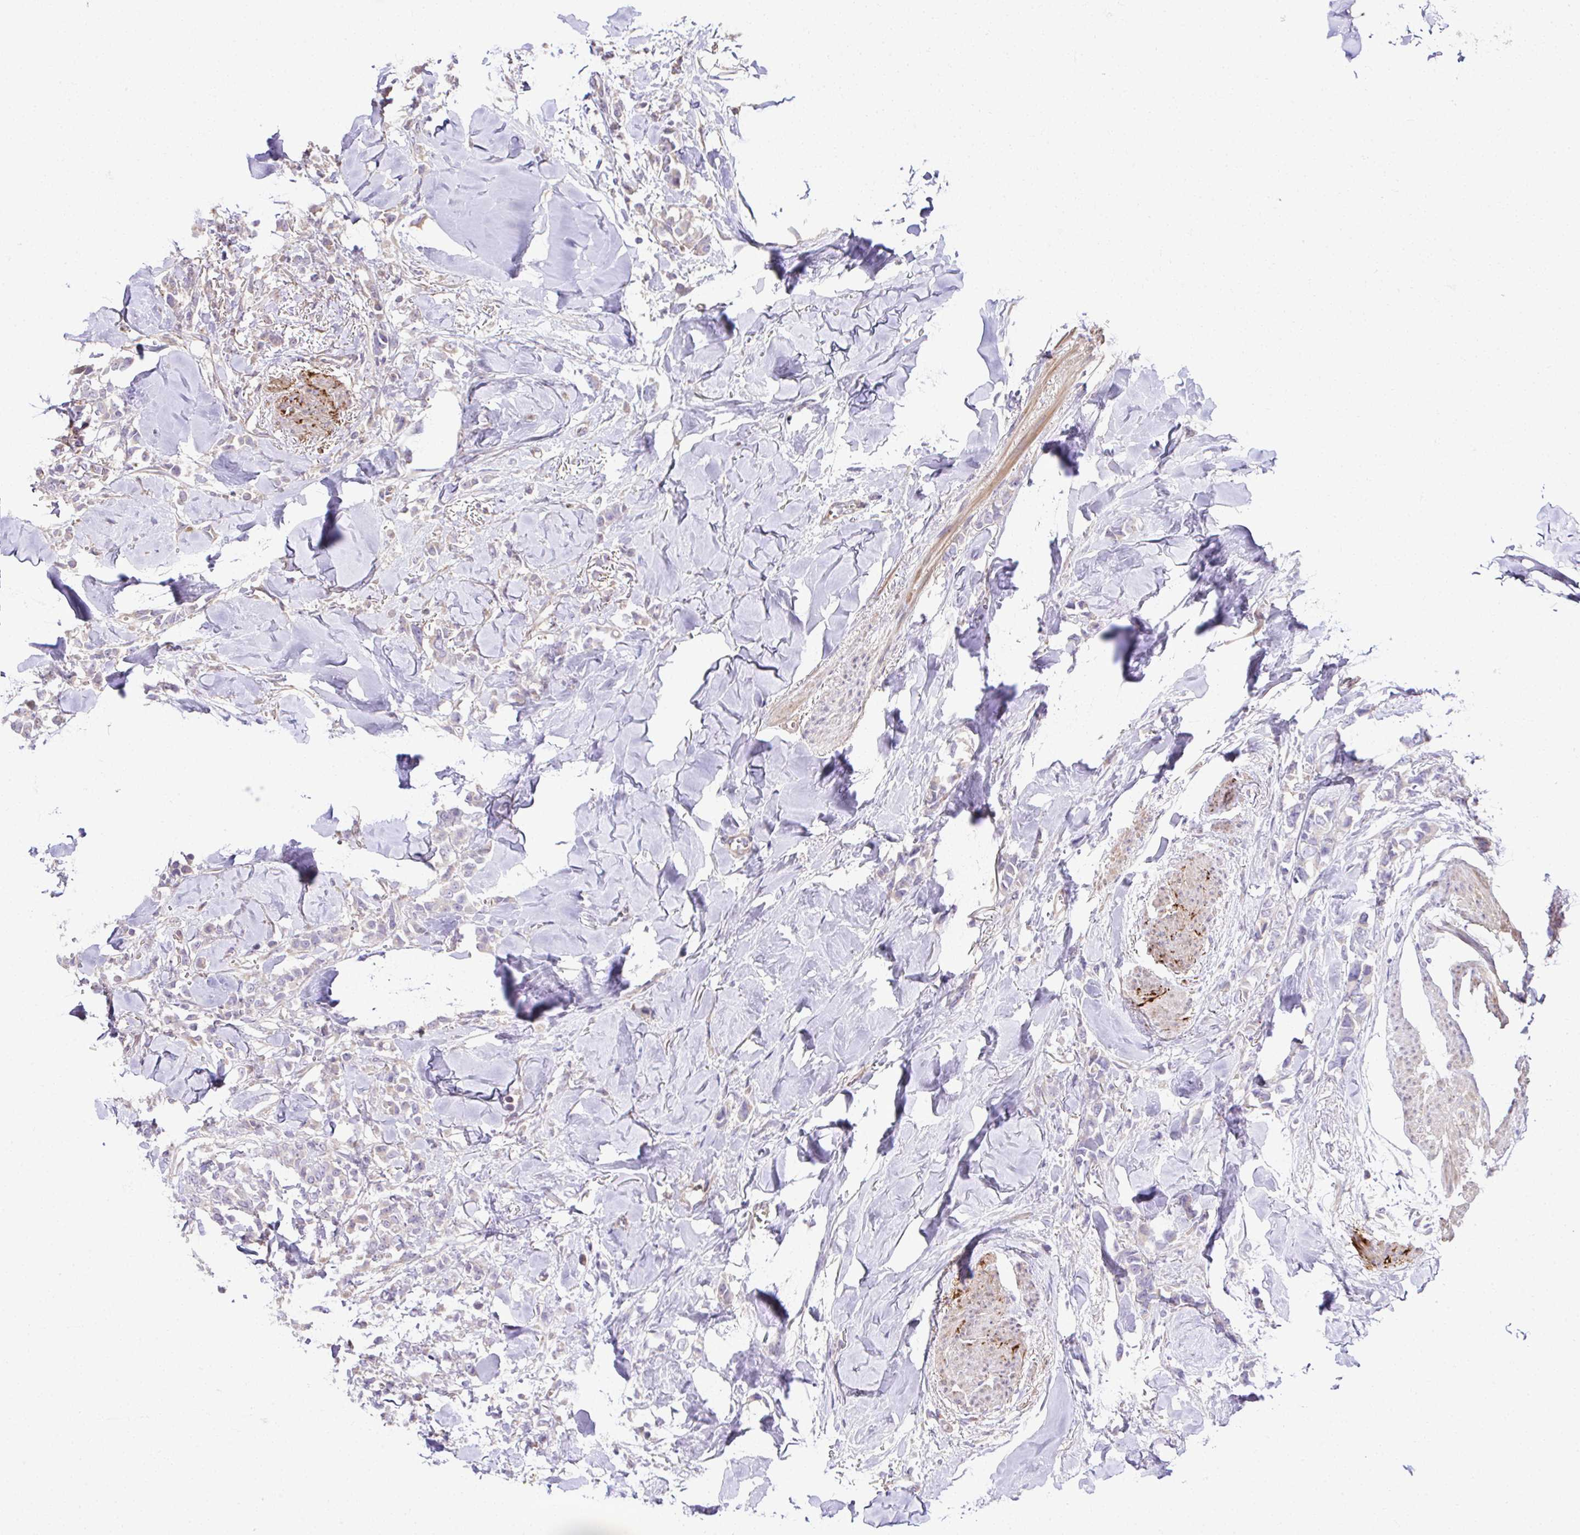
{"staining": {"intensity": "negative", "quantity": "none", "location": "none"}, "tissue": "breast cancer", "cell_type": "Tumor cells", "image_type": "cancer", "snomed": [{"axis": "morphology", "description": "Lobular carcinoma"}, {"axis": "topography", "description": "Breast"}], "caption": "Immunohistochemistry (IHC) of breast cancer (lobular carcinoma) exhibits no staining in tumor cells. (DAB (3,3'-diaminobenzidine) IHC visualized using brightfield microscopy, high magnification).", "gene": "CCDC85C", "patient": {"sex": "female", "age": 91}}